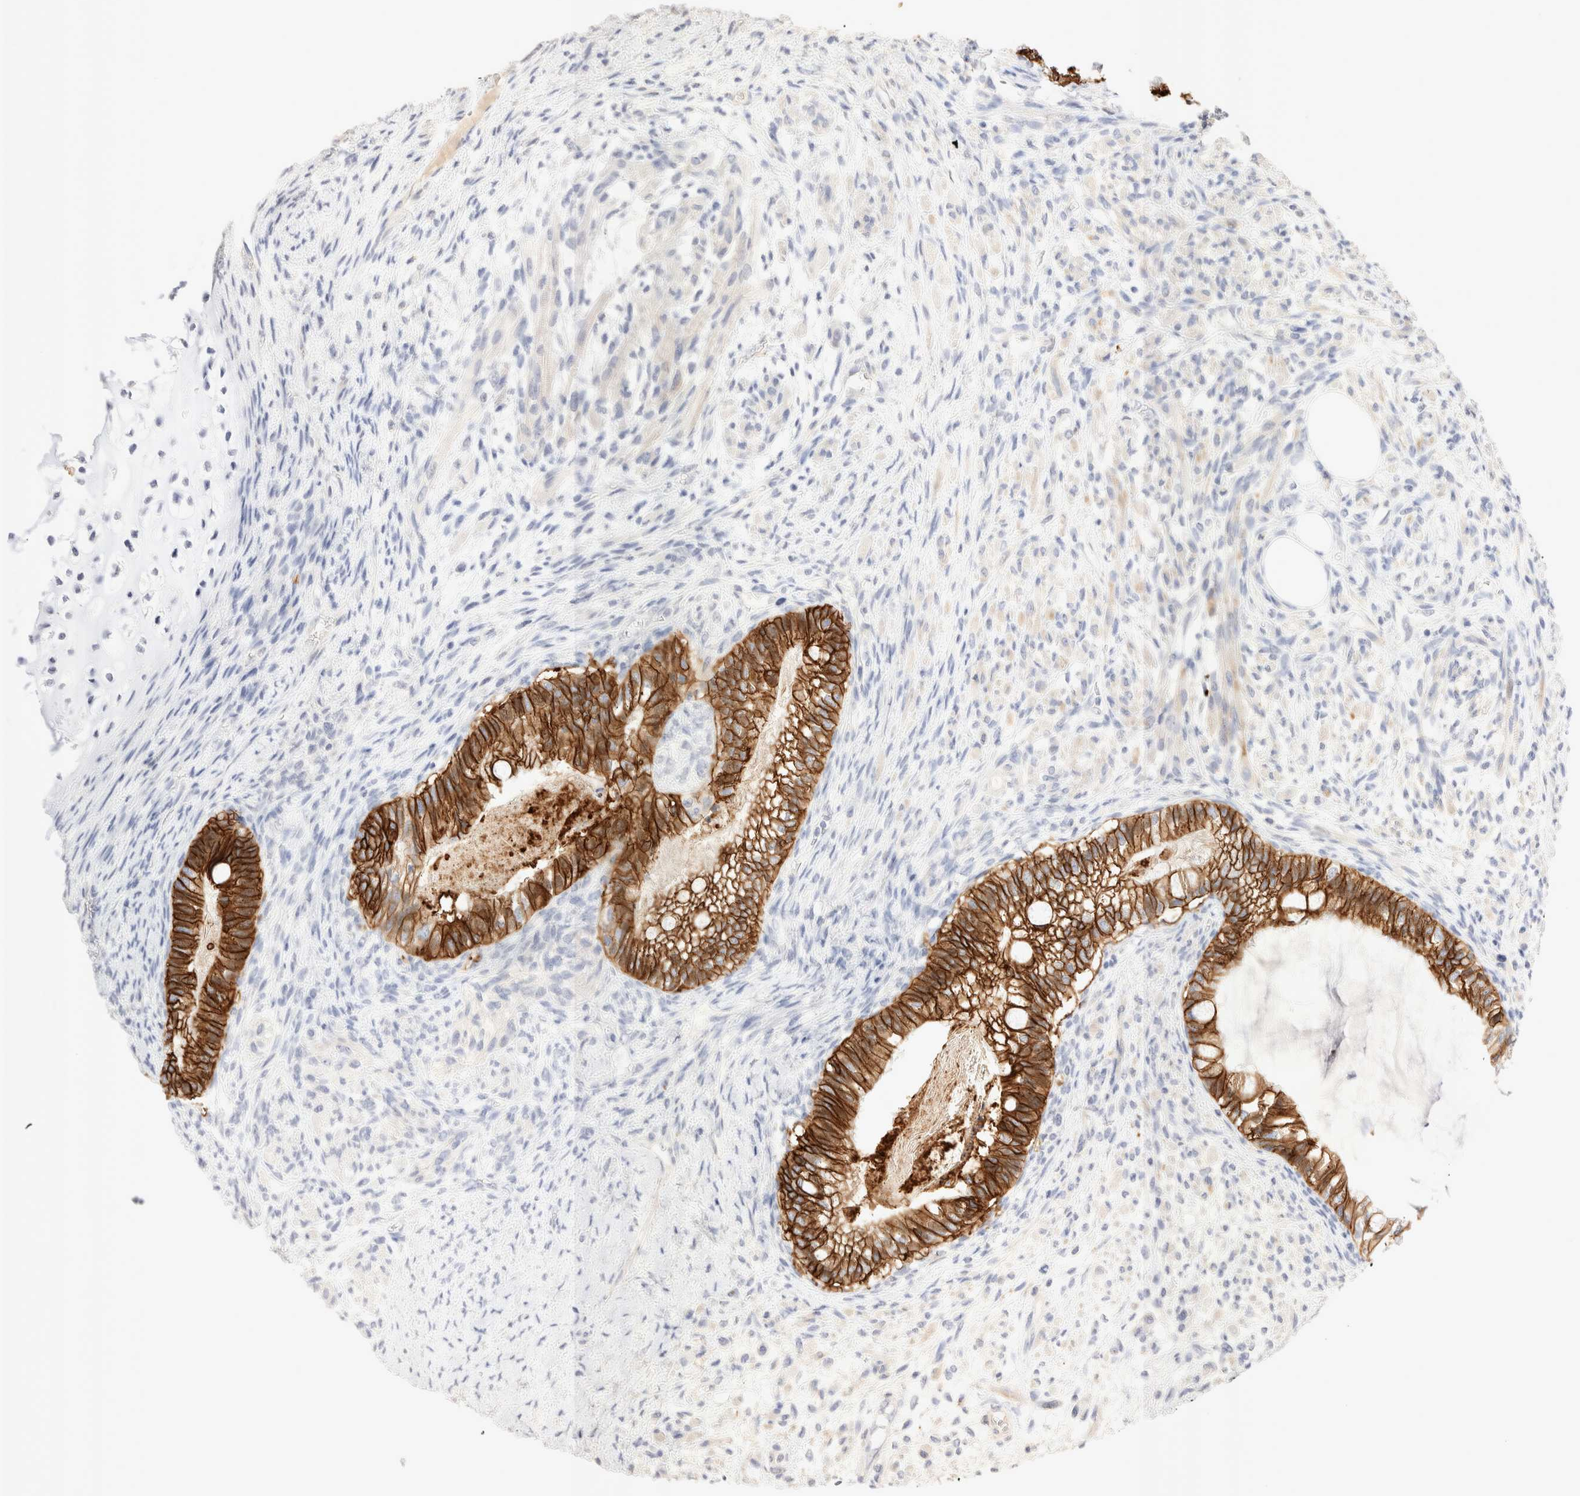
{"staining": {"intensity": "strong", "quantity": ">75%", "location": "cytoplasmic/membranous"}, "tissue": "testis cancer", "cell_type": "Tumor cells", "image_type": "cancer", "snomed": [{"axis": "morphology", "description": "Seminoma, NOS"}, {"axis": "morphology", "description": "Carcinoma, Embryonal, NOS"}, {"axis": "topography", "description": "Testis"}], "caption": "Tumor cells exhibit high levels of strong cytoplasmic/membranous expression in approximately >75% of cells in seminoma (testis). Ihc stains the protein in brown and the nuclei are stained blue.", "gene": "EPCAM", "patient": {"sex": "male", "age": 28}}